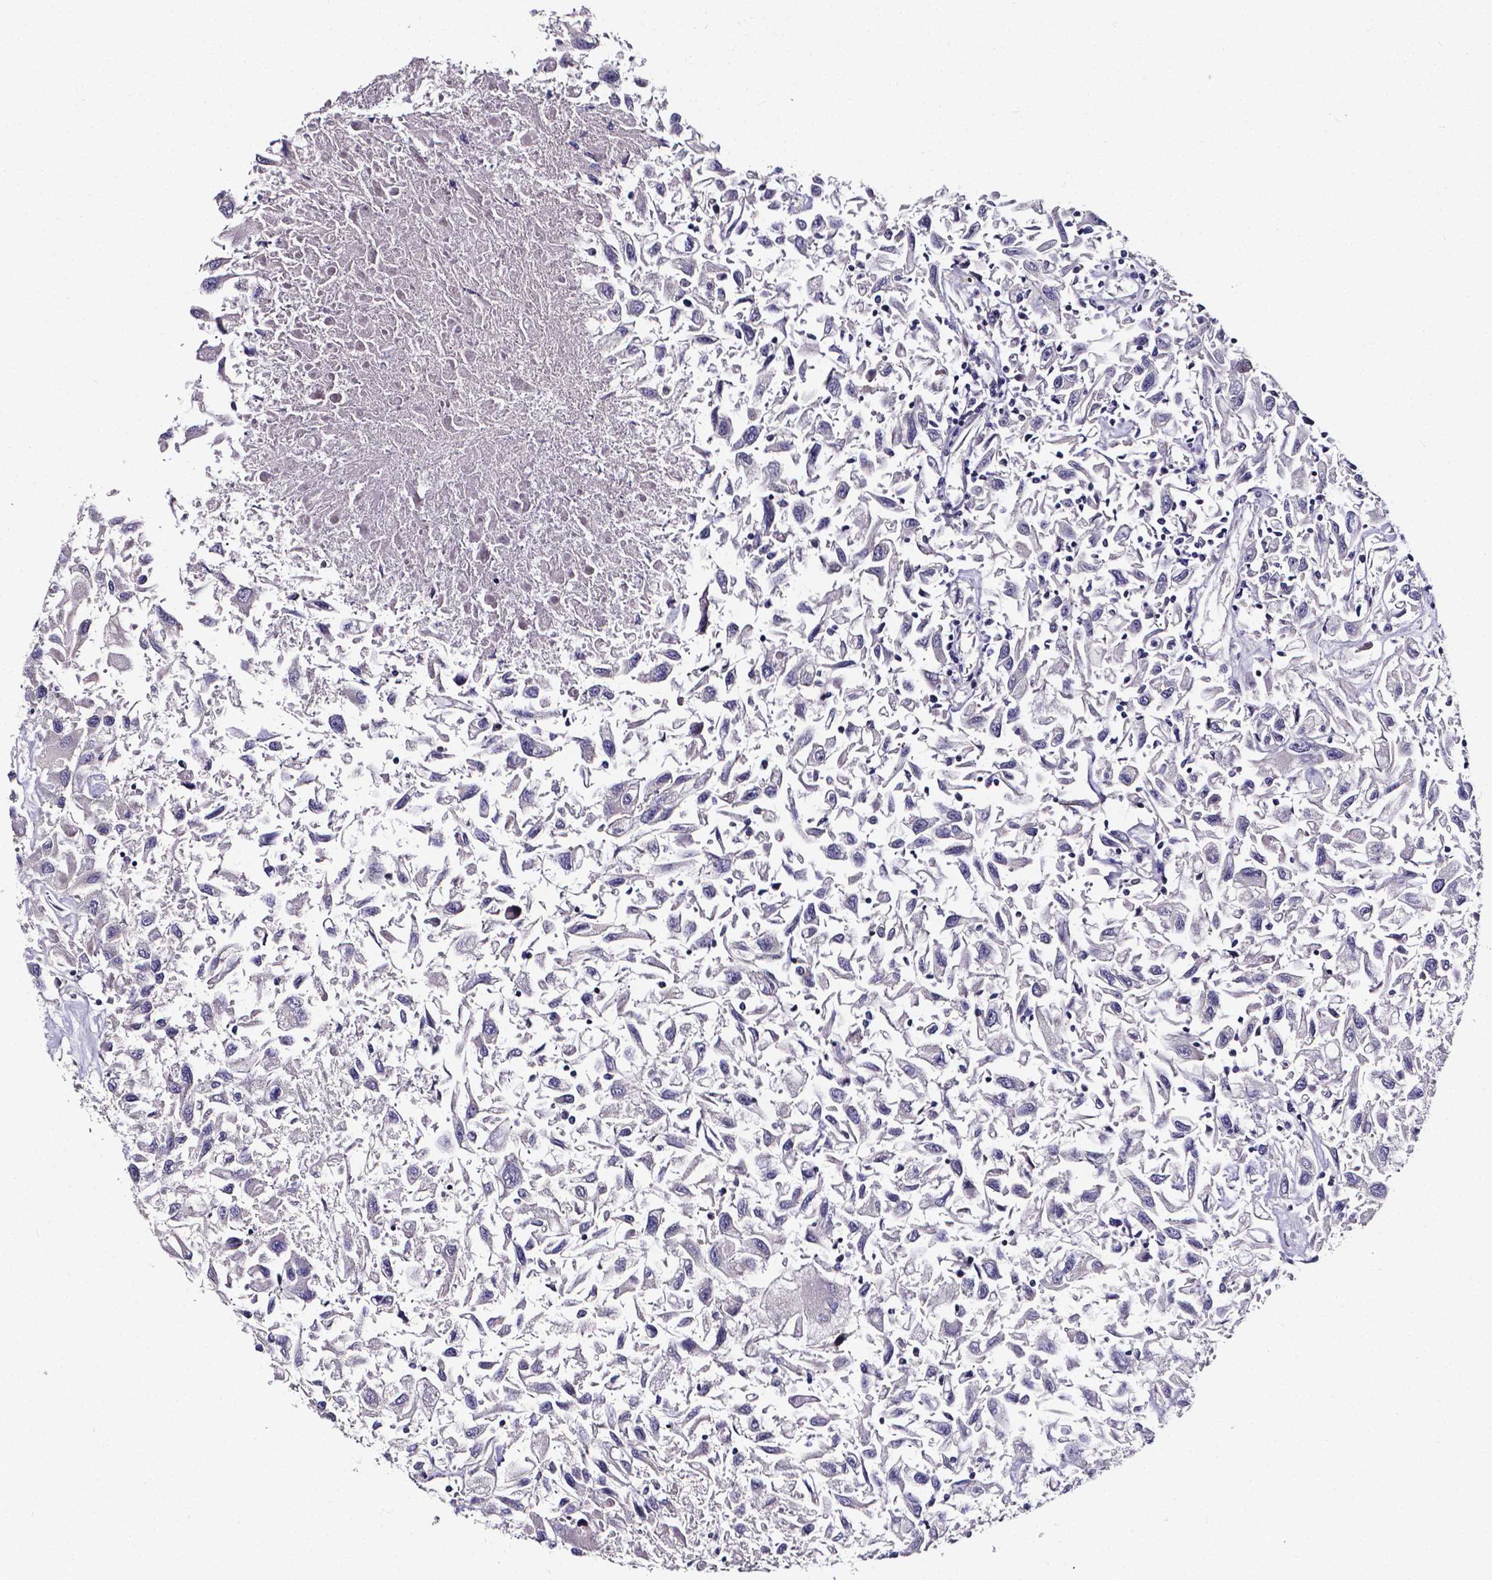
{"staining": {"intensity": "negative", "quantity": "none", "location": "none"}, "tissue": "renal cancer", "cell_type": "Tumor cells", "image_type": "cancer", "snomed": [{"axis": "morphology", "description": "Adenocarcinoma, NOS"}, {"axis": "topography", "description": "Kidney"}], "caption": "A photomicrograph of human renal cancer (adenocarcinoma) is negative for staining in tumor cells. (Brightfield microscopy of DAB immunohistochemistry (IHC) at high magnification).", "gene": "CACNG8", "patient": {"sex": "female", "age": 76}}